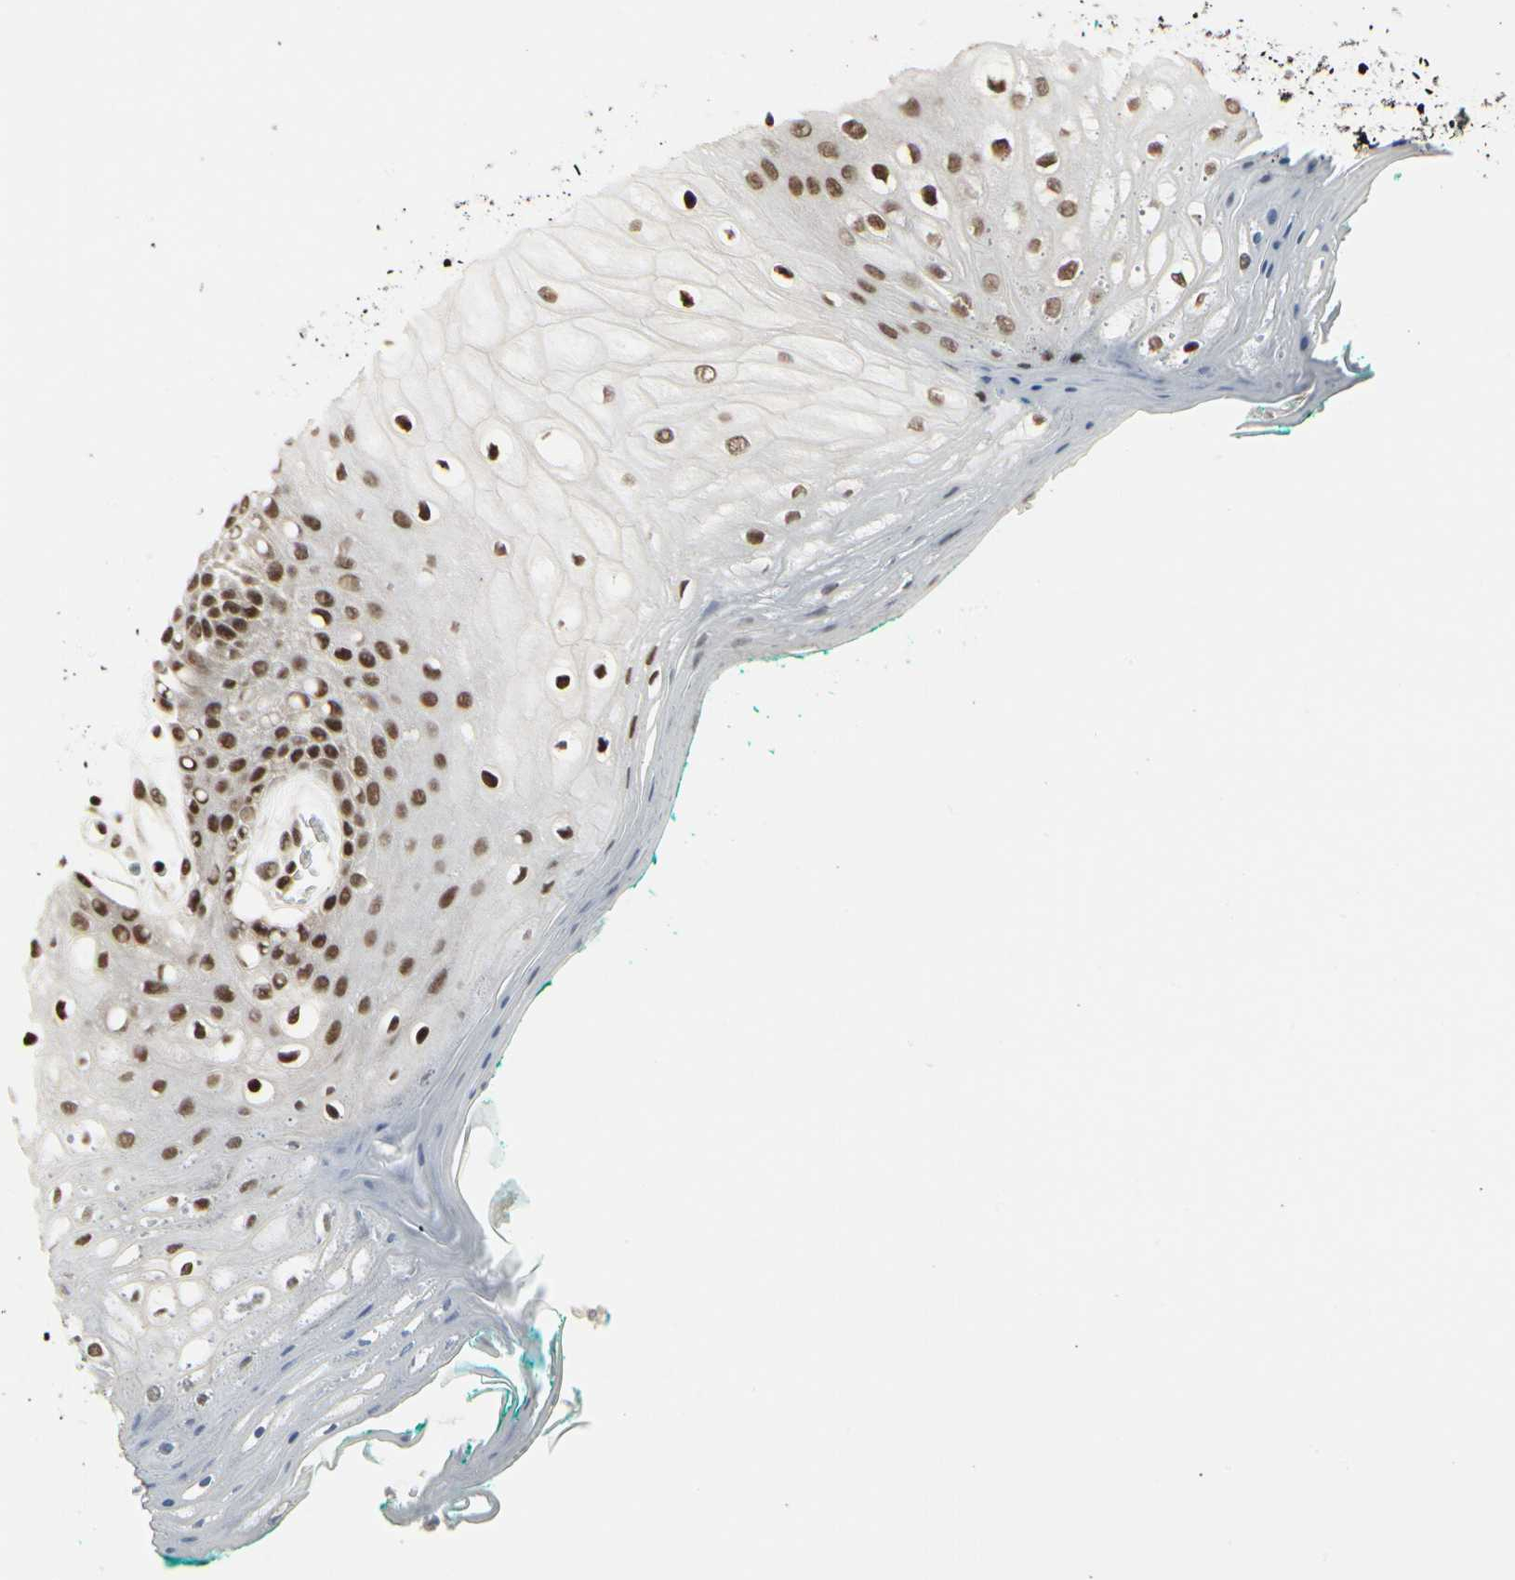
{"staining": {"intensity": "strong", "quantity": ">75%", "location": "nuclear"}, "tissue": "oral mucosa", "cell_type": "Squamous epithelial cells", "image_type": "normal", "snomed": [{"axis": "morphology", "description": "Normal tissue, NOS"}, {"axis": "morphology", "description": "Squamous cell carcinoma, NOS"}, {"axis": "topography", "description": "Skeletal muscle"}, {"axis": "topography", "description": "Oral tissue"}, {"axis": "topography", "description": "Head-Neck"}], "caption": "An immunohistochemistry photomicrograph of unremarkable tissue is shown. Protein staining in brown shows strong nuclear positivity in oral mucosa within squamous epithelial cells.", "gene": "HMG20A", "patient": {"sex": "female", "age": 84}}